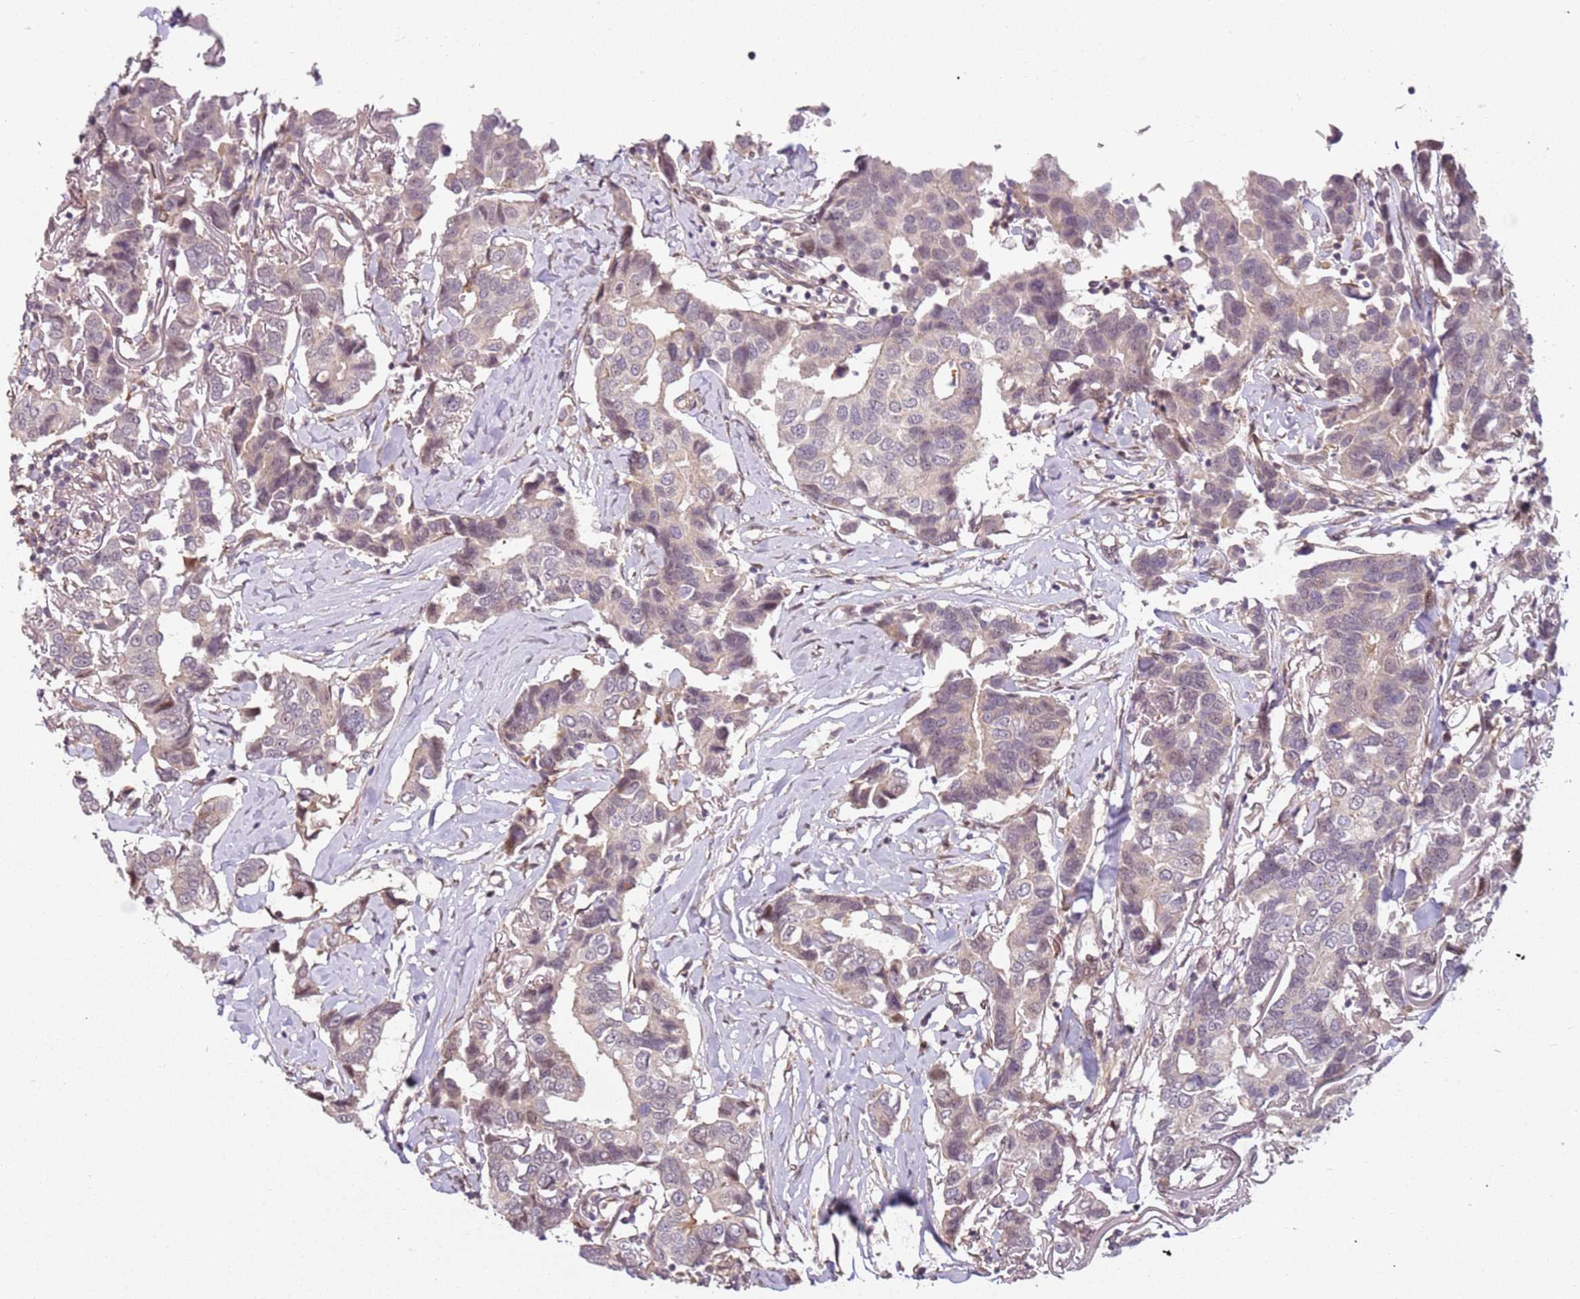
{"staining": {"intensity": "weak", "quantity": "25%-75%", "location": "cytoplasmic/membranous"}, "tissue": "breast cancer", "cell_type": "Tumor cells", "image_type": "cancer", "snomed": [{"axis": "morphology", "description": "Duct carcinoma"}, {"axis": "topography", "description": "Breast"}], "caption": "This histopathology image displays immunohistochemistry staining of human breast invasive ductal carcinoma, with low weak cytoplasmic/membranous positivity in about 25%-75% of tumor cells.", "gene": "CHURC1", "patient": {"sex": "female", "age": 80}}